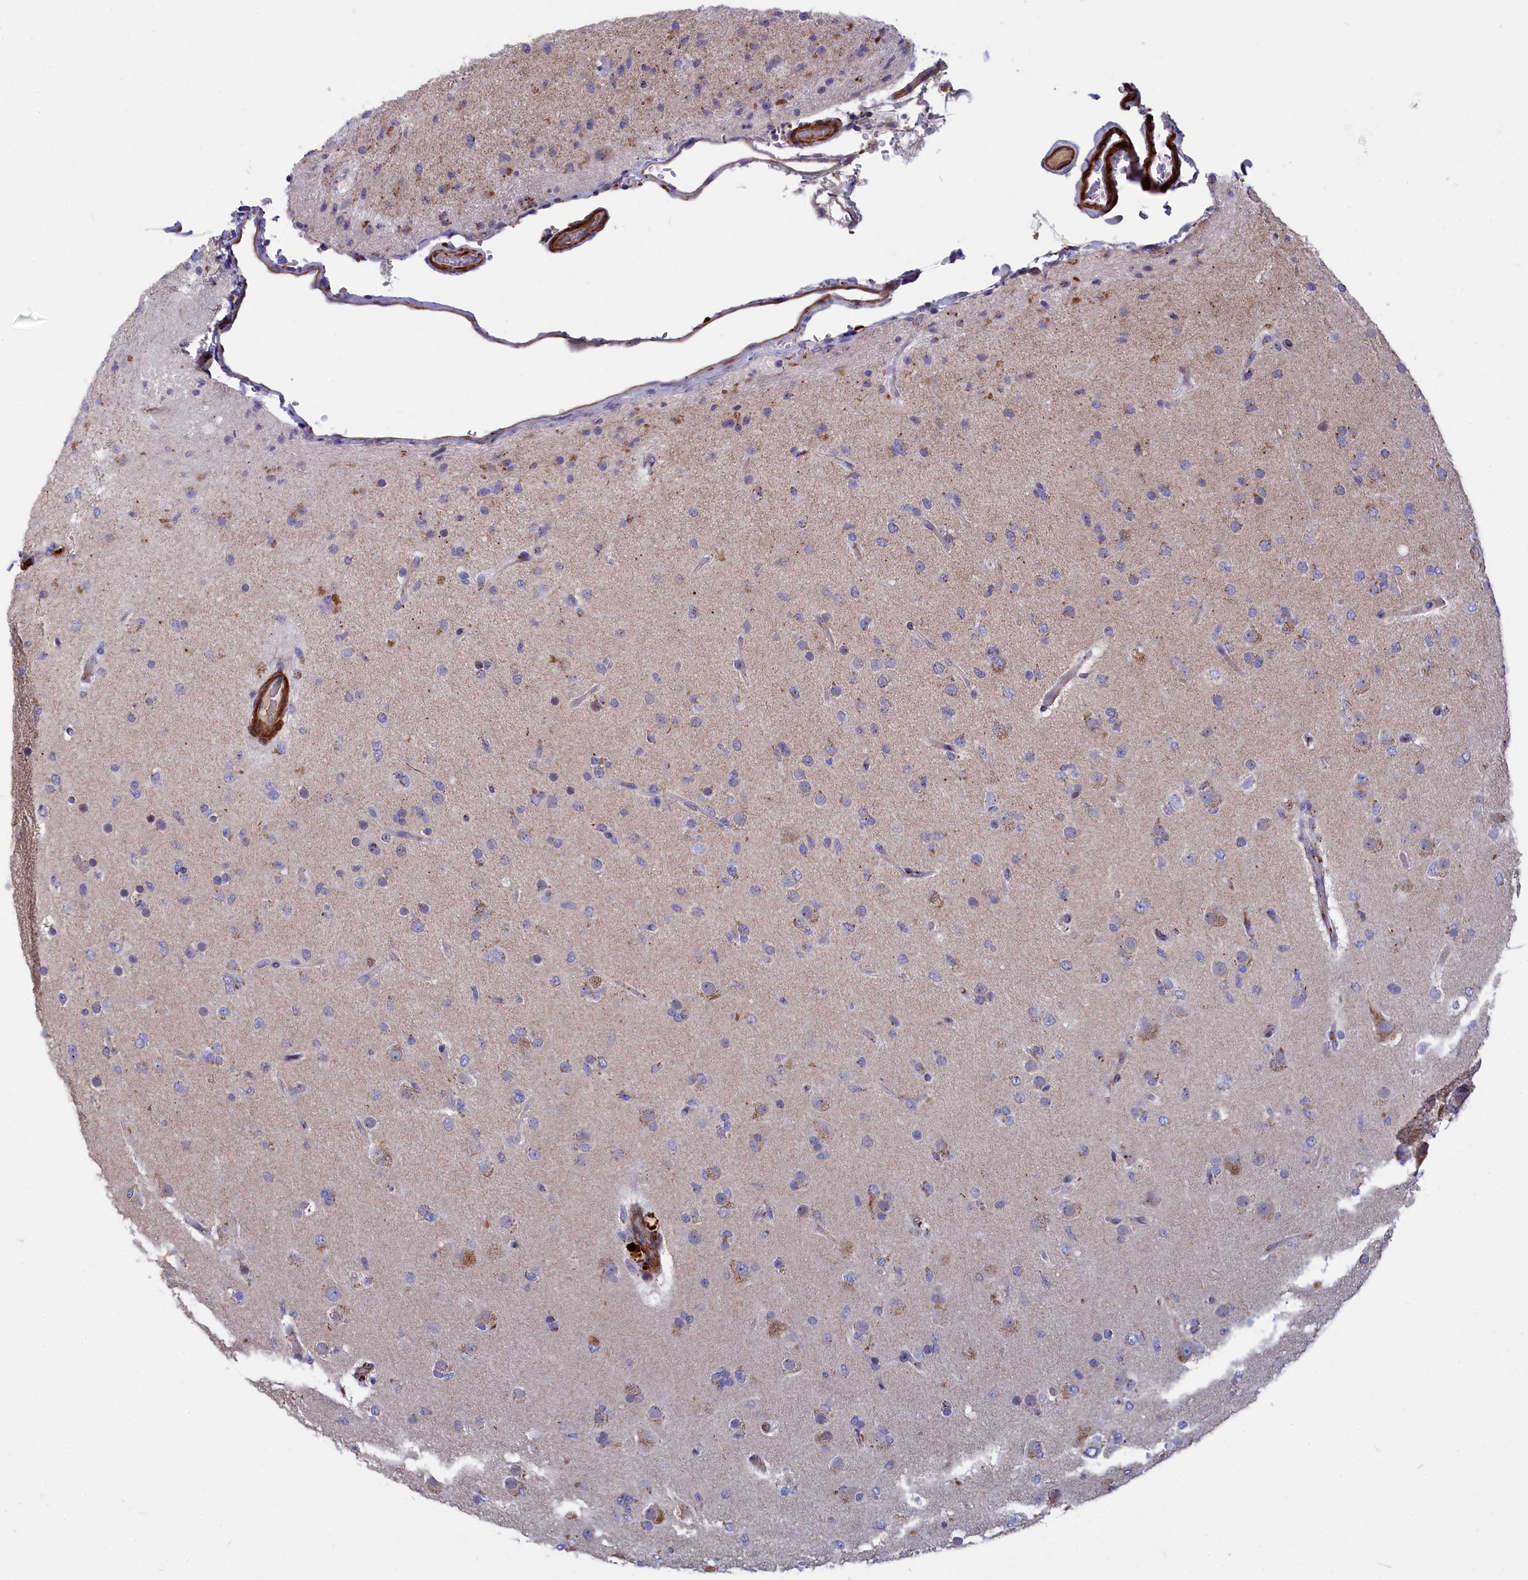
{"staining": {"intensity": "moderate", "quantity": "<25%", "location": "cytoplasmic/membranous"}, "tissue": "glioma", "cell_type": "Tumor cells", "image_type": "cancer", "snomed": [{"axis": "morphology", "description": "Glioma, malignant, Low grade"}, {"axis": "topography", "description": "Brain"}], "caption": "IHC (DAB) staining of low-grade glioma (malignant) reveals moderate cytoplasmic/membranous protein staining in approximately <25% of tumor cells.", "gene": "TUBGCP4", "patient": {"sex": "male", "age": 65}}